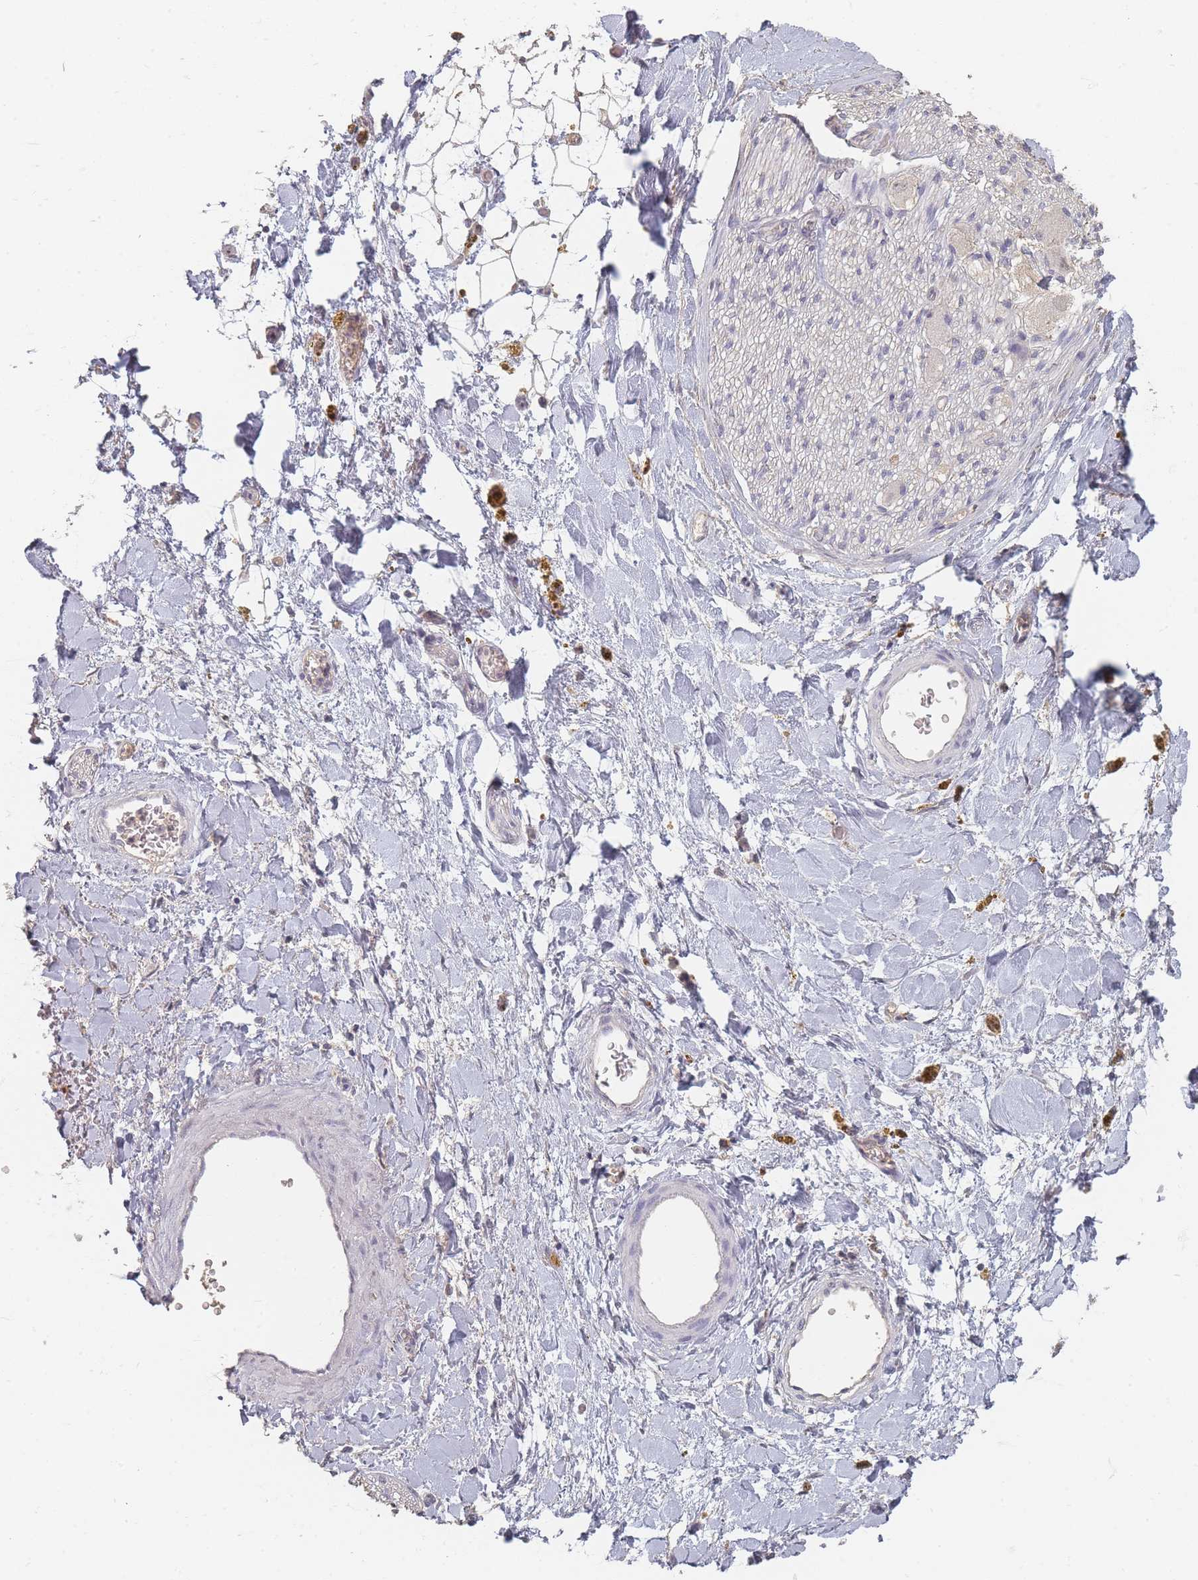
{"staining": {"intensity": "negative", "quantity": "none", "location": "none"}, "tissue": "adipose tissue", "cell_type": "Adipocytes", "image_type": "normal", "snomed": [{"axis": "morphology", "description": "Normal tissue, NOS"}, {"axis": "topography", "description": "Kidney"}, {"axis": "topography", "description": "Peripheral nerve tissue"}], "caption": "High power microscopy histopathology image of an IHC photomicrograph of benign adipose tissue, revealing no significant positivity in adipocytes.", "gene": "RFTN1", "patient": {"sex": "male", "age": 7}}